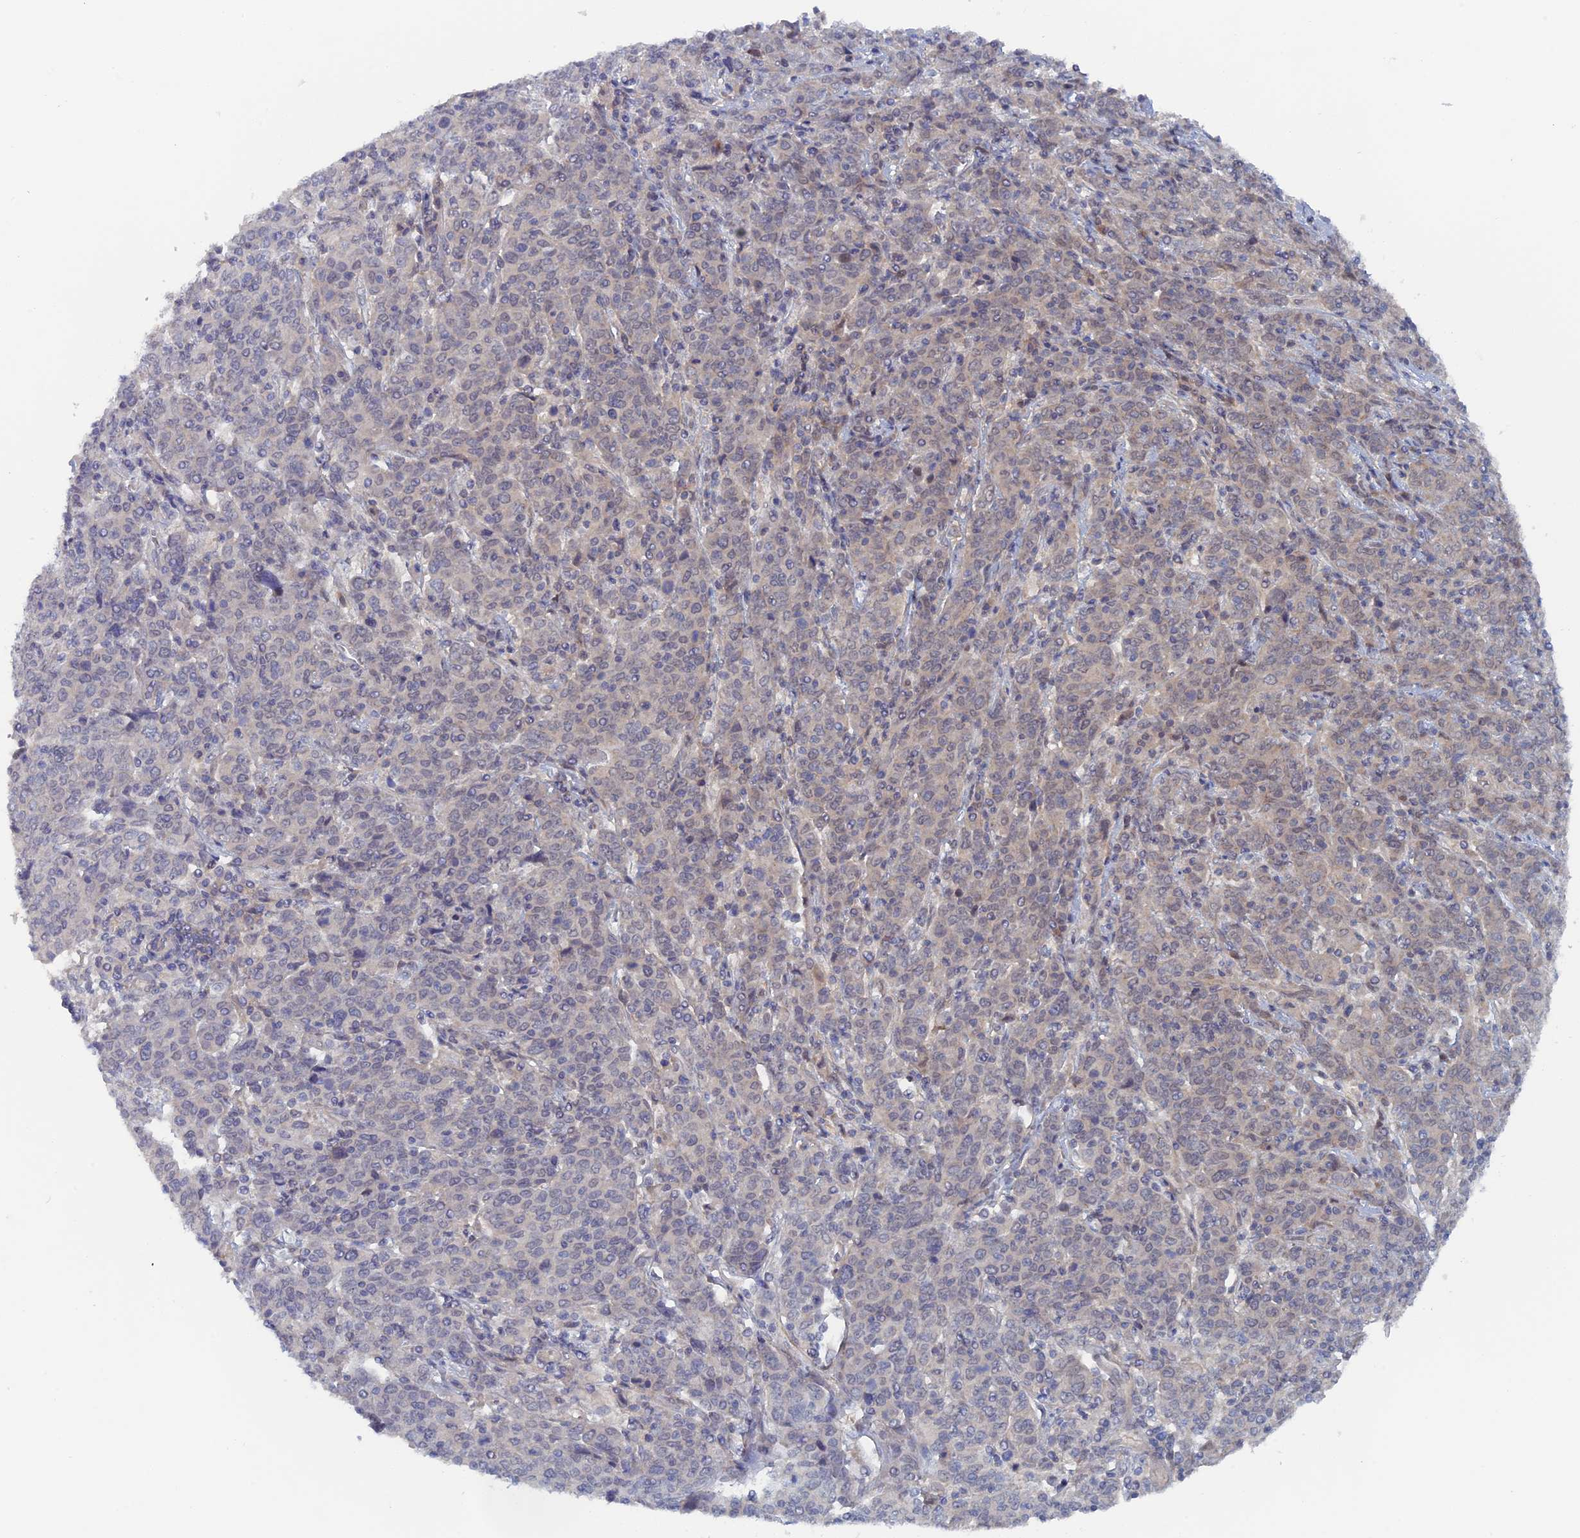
{"staining": {"intensity": "negative", "quantity": "none", "location": "none"}, "tissue": "cervical cancer", "cell_type": "Tumor cells", "image_type": "cancer", "snomed": [{"axis": "morphology", "description": "Squamous cell carcinoma, NOS"}, {"axis": "topography", "description": "Cervix"}], "caption": "Immunohistochemistry (IHC) histopathology image of neoplastic tissue: human cervical squamous cell carcinoma stained with DAB exhibits no significant protein staining in tumor cells.", "gene": "ELOVL6", "patient": {"sex": "female", "age": 67}}